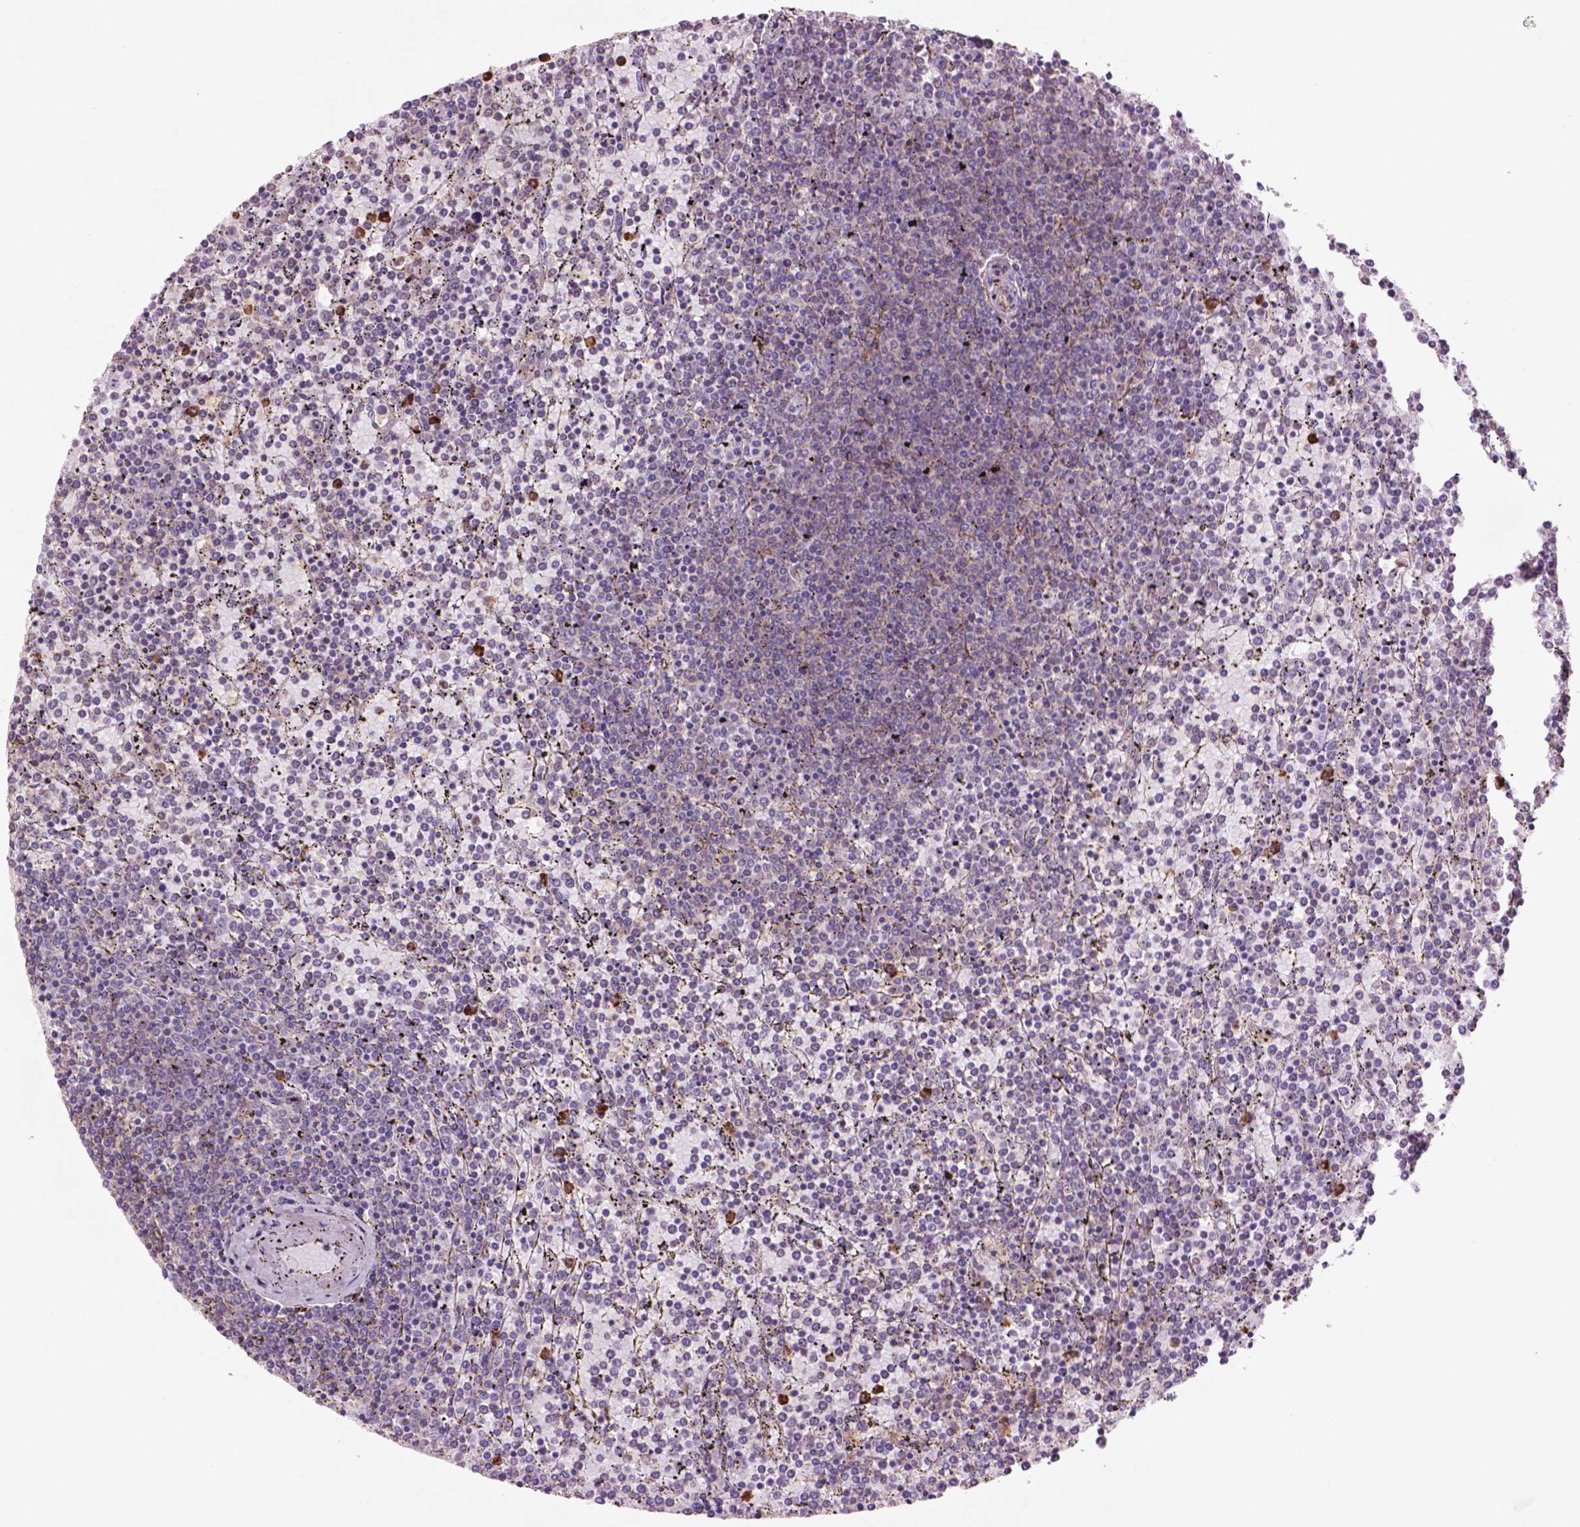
{"staining": {"intensity": "negative", "quantity": "none", "location": "none"}, "tissue": "lymphoma", "cell_type": "Tumor cells", "image_type": "cancer", "snomed": [{"axis": "morphology", "description": "Malignant lymphoma, non-Hodgkin's type, Low grade"}, {"axis": "topography", "description": "Spleen"}], "caption": "DAB (3,3'-diaminobenzidine) immunohistochemical staining of human lymphoma displays no significant expression in tumor cells.", "gene": "LRRC3C", "patient": {"sex": "female", "age": 77}}